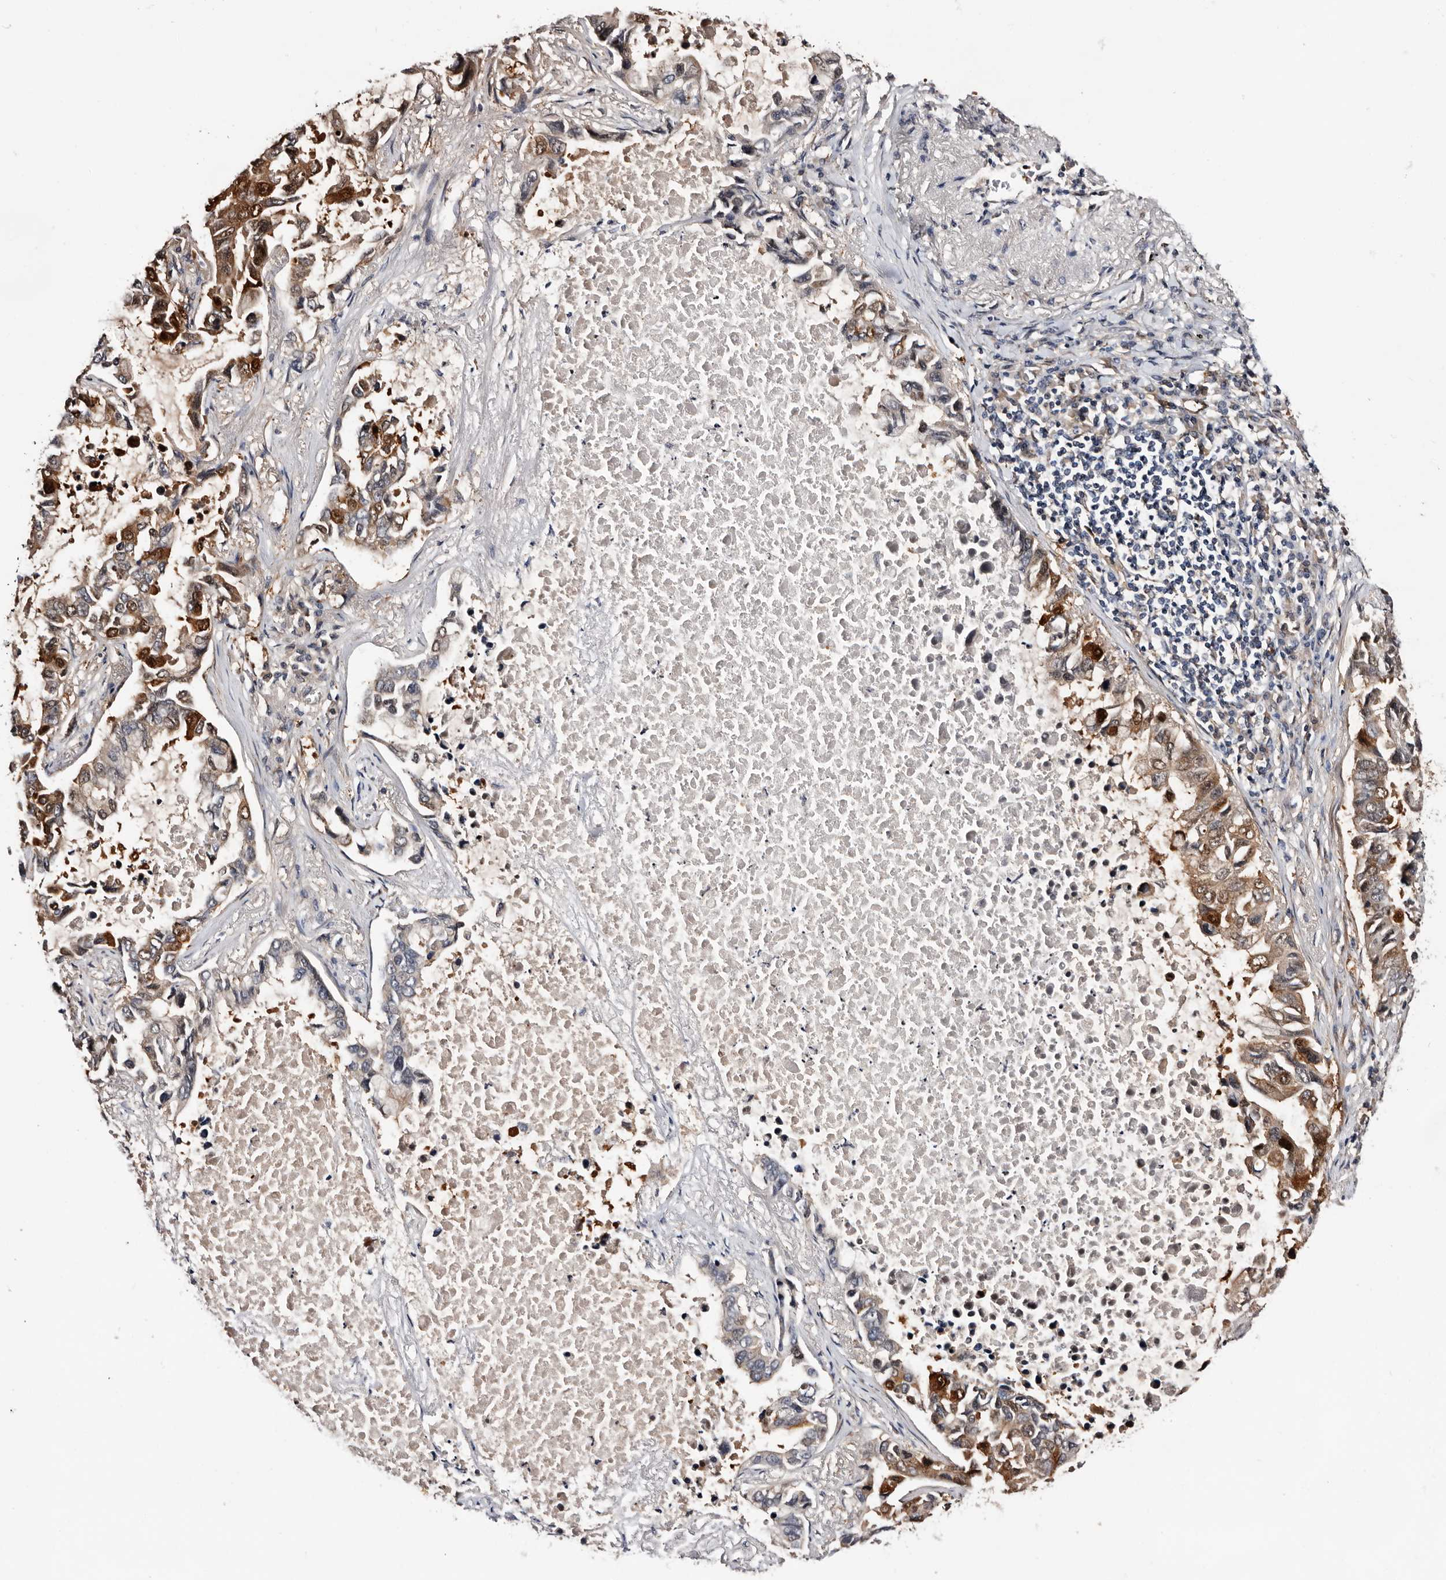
{"staining": {"intensity": "moderate", "quantity": ">75%", "location": "cytoplasmic/membranous,nuclear"}, "tissue": "lung cancer", "cell_type": "Tumor cells", "image_type": "cancer", "snomed": [{"axis": "morphology", "description": "Adenocarcinoma, NOS"}, {"axis": "topography", "description": "Lung"}], "caption": "The image reveals a brown stain indicating the presence of a protein in the cytoplasmic/membranous and nuclear of tumor cells in lung adenocarcinoma.", "gene": "TP53I3", "patient": {"sex": "male", "age": 64}}